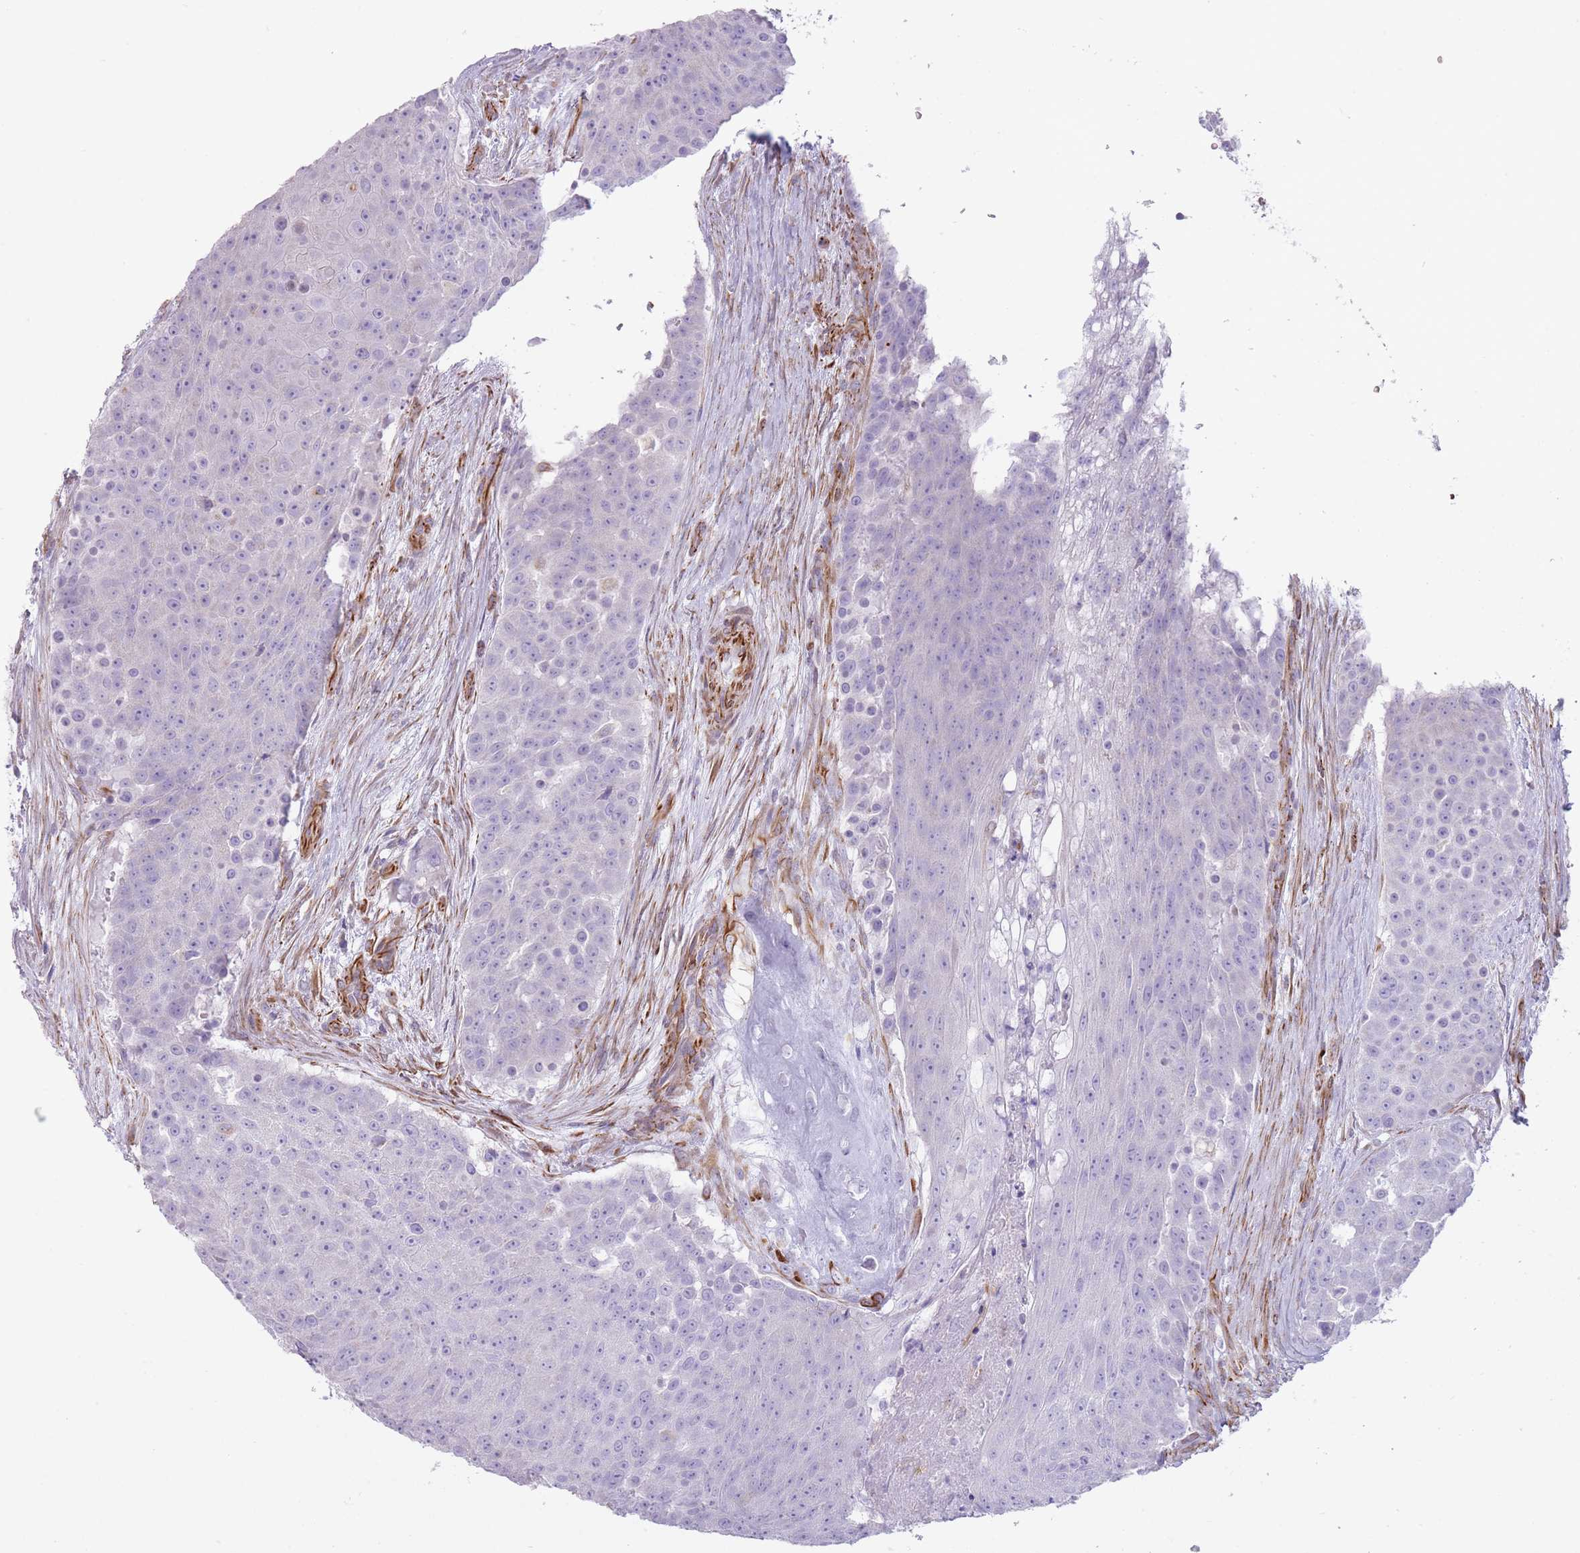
{"staining": {"intensity": "negative", "quantity": "none", "location": "none"}, "tissue": "urothelial cancer", "cell_type": "Tumor cells", "image_type": "cancer", "snomed": [{"axis": "morphology", "description": "Urothelial carcinoma, High grade"}, {"axis": "topography", "description": "Urinary bladder"}], "caption": "The IHC image has no significant staining in tumor cells of urothelial carcinoma (high-grade) tissue.", "gene": "PTCD1", "patient": {"sex": "female", "age": 63}}